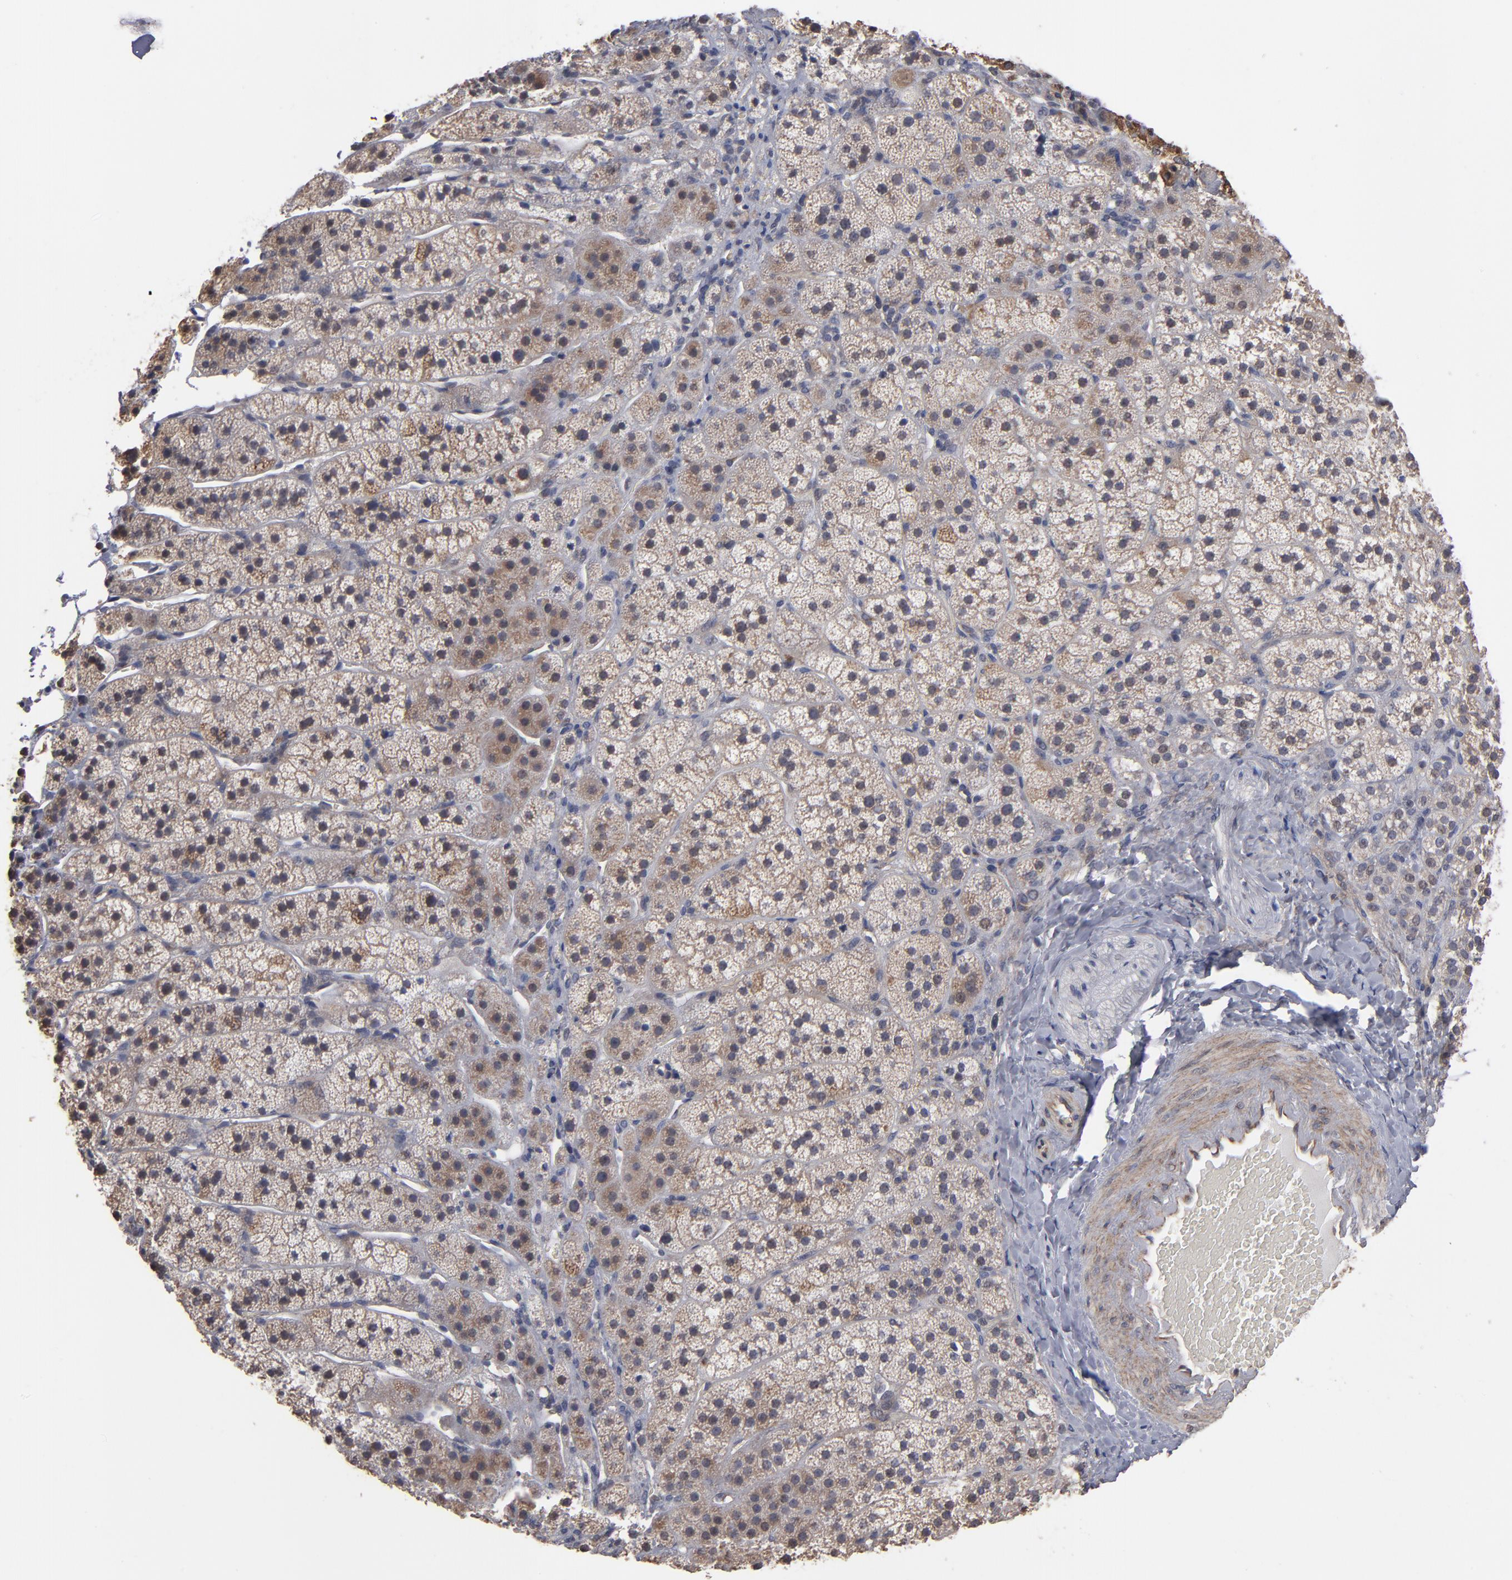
{"staining": {"intensity": "moderate", "quantity": "<25%", "location": "cytoplasmic/membranous"}, "tissue": "adrenal gland", "cell_type": "Glandular cells", "image_type": "normal", "snomed": [{"axis": "morphology", "description": "Normal tissue, NOS"}, {"axis": "topography", "description": "Adrenal gland"}], "caption": "A histopathology image of adrenal gland stained for a protein demonstrates moderate cytoplasmic/membranous brown staining in glandular cells. The protein of interest is stained brown, and the nuclei are stained in blue (DAB IHC with brightfield microscopy, high magnification).", "gene": "MIPOL1", "patient": {"sex": "female", "age": 44}}